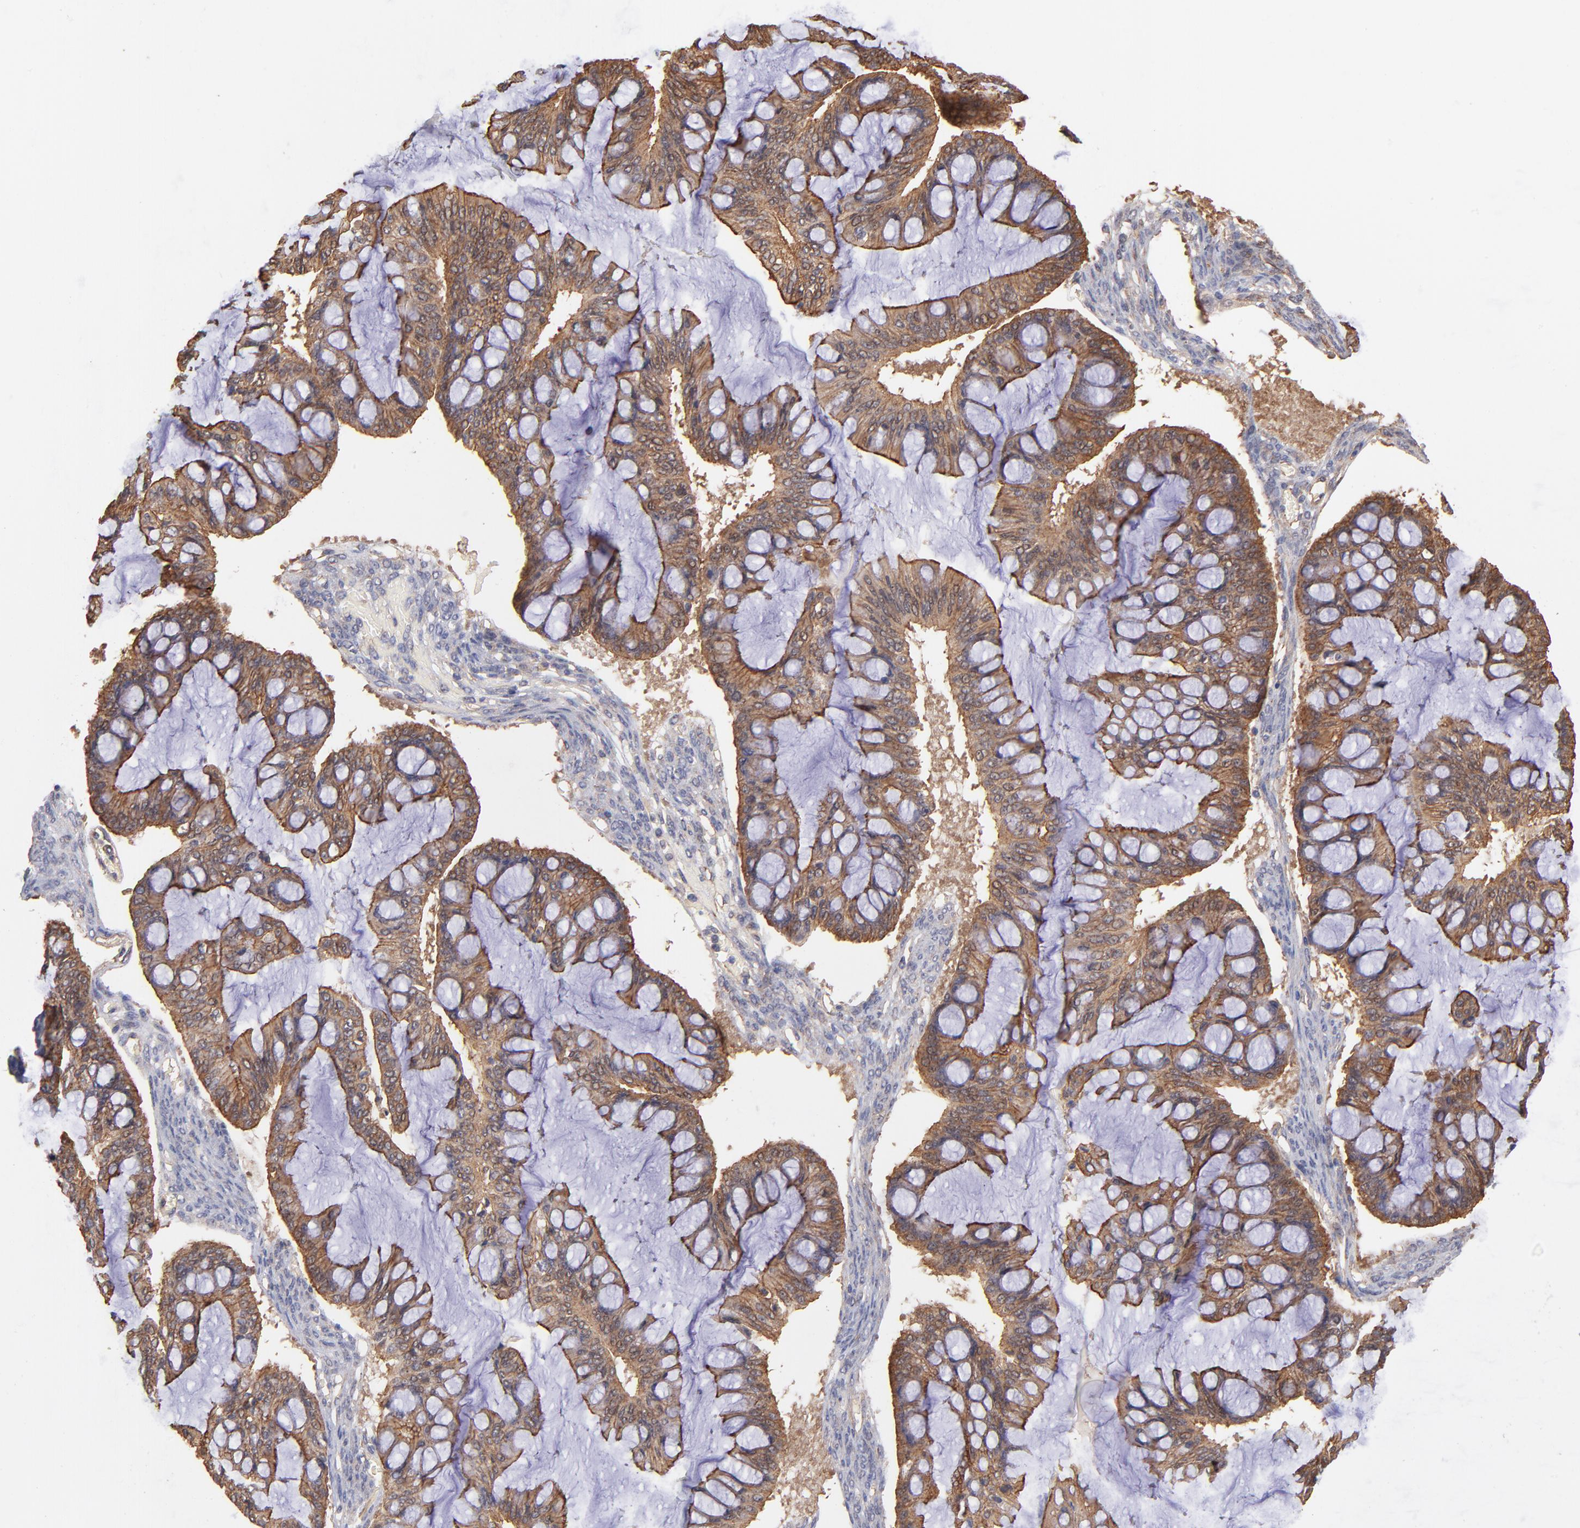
{"staining": {"intensity": "moderate", "quantity": ">75%", "location": "cytoplasmic/membranous"}, "tissue": "ovarian cancer", "cell_type": "Tumor cells", "image_type": "cancer", "snomed": [{"axis": "morphology", "description": "Cystadenocarcinoma, mucinous, NOS"}, {"axis": "topography", "description": "Ovary"}], "caption": "High-power microscopy captured an IHC micrograph of mucinous cystadenocarcinoma (ovarian), revealing moderate cytoplasmic/membranous staining in about >75% of tumor cells.", "gene": "STAP2", "patient": {"sex": "female", "age": 73}}